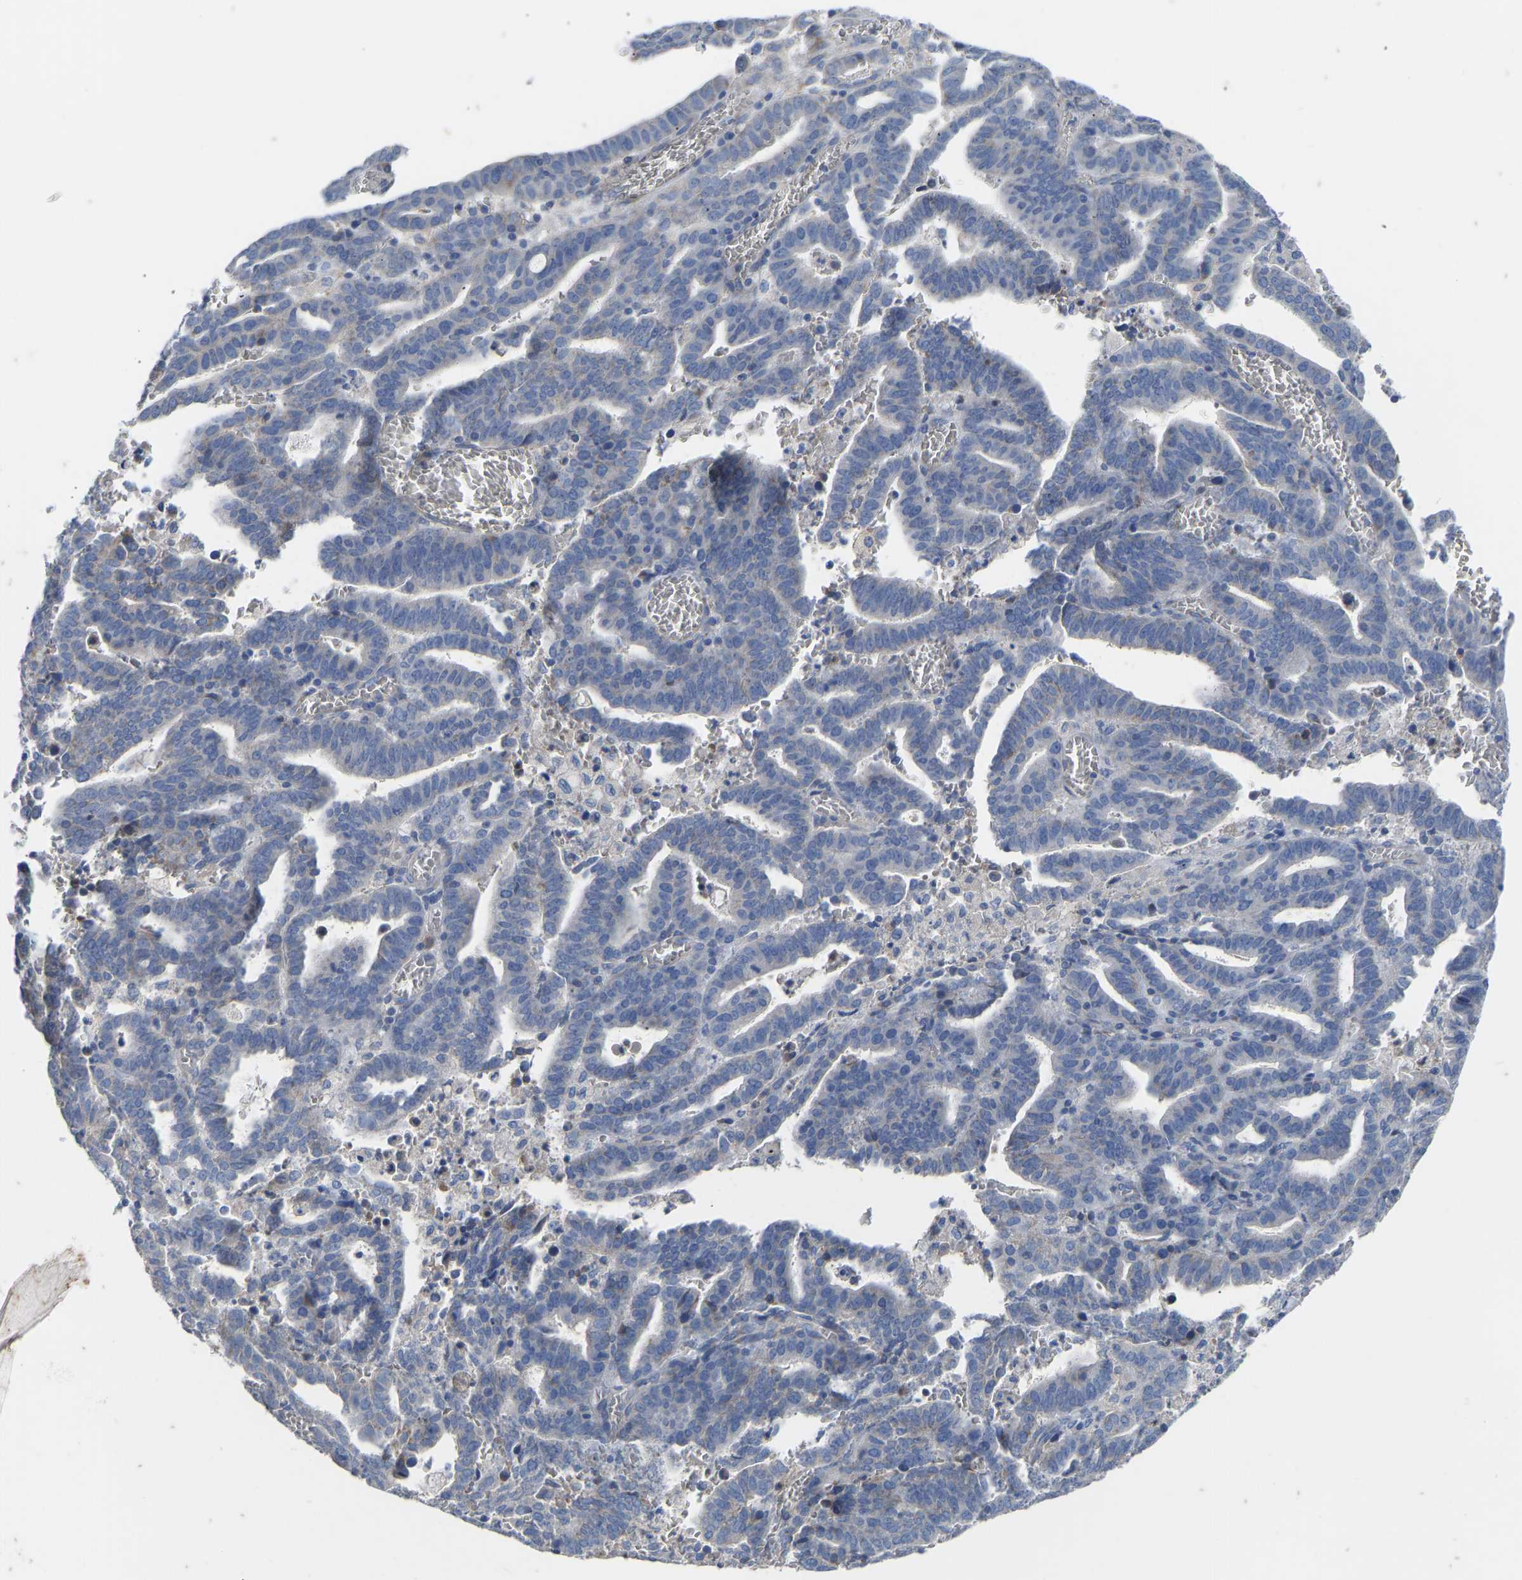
{"staining": {"intensity": "negative", "quantity": "none", "location": "none"}, "tissue": "endometrial cancer", "cell_type": "Tumor cells", "image_type": "cancer", "snomed": [{"axis": "morphology", "description": "Adenocarcinoma, NOS"}, {"axis": "topography", "description": "Uterus"}], "caption": "The immunohistochemistry histopathology image has no significant positivity in tumor cells of endometrial cancer (adenocarcinoma) tissue. (Immunohistochemistry (ihc), brightfield microscopy, high magnification).", "gene": "OLIG2", "patient": {"sex": "female", "age": 83}}